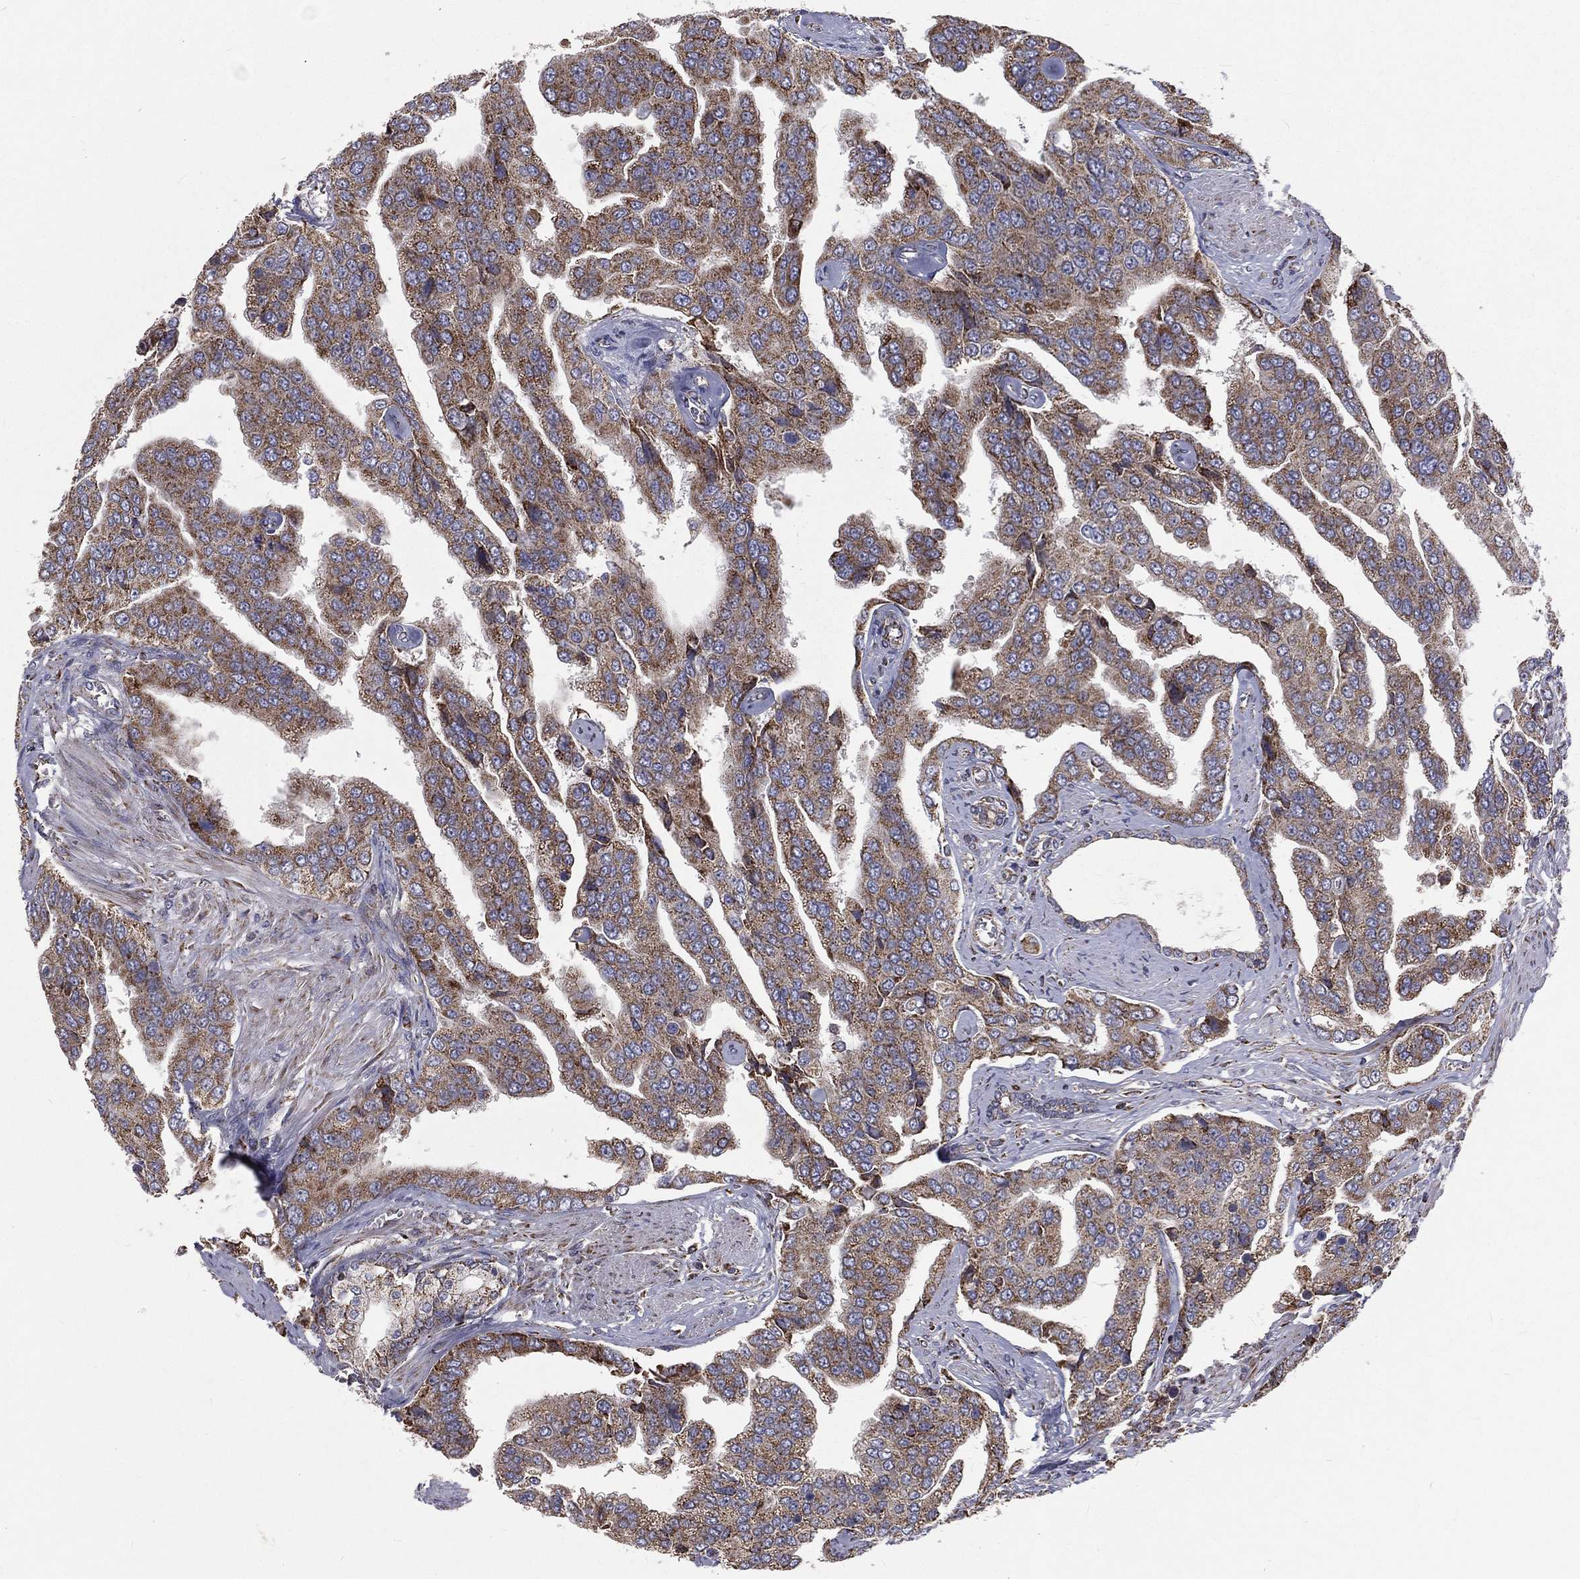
{"staining": {"intensity": "moderate", "quantity": ">75%", "location": "cytoplasmic/membranous"}, "tissue": "prostate cancer", "cell_type": "Tumor cells", "image_type": "cancer", "snomed": [{"axis": "morphology", "description": "Adenocarcinoma, NOS"}, {"axis": "topography", "description": "Prostate and seminal vesicle, NOS"}, {"axis": "topography", "description": "Prostate"}], "caption": "A medium amount of moderate cytoplasmic/membranous staining is identified in about >75% of tumor cells in prostate cancer (adenocarcinoma) tissue. (DAB (3,3'-diaminobenzidine) IHC with brightfield microscopy, high magnification).", "gene": "GPD1", "patient": {"sex": "male", "age": 69}}